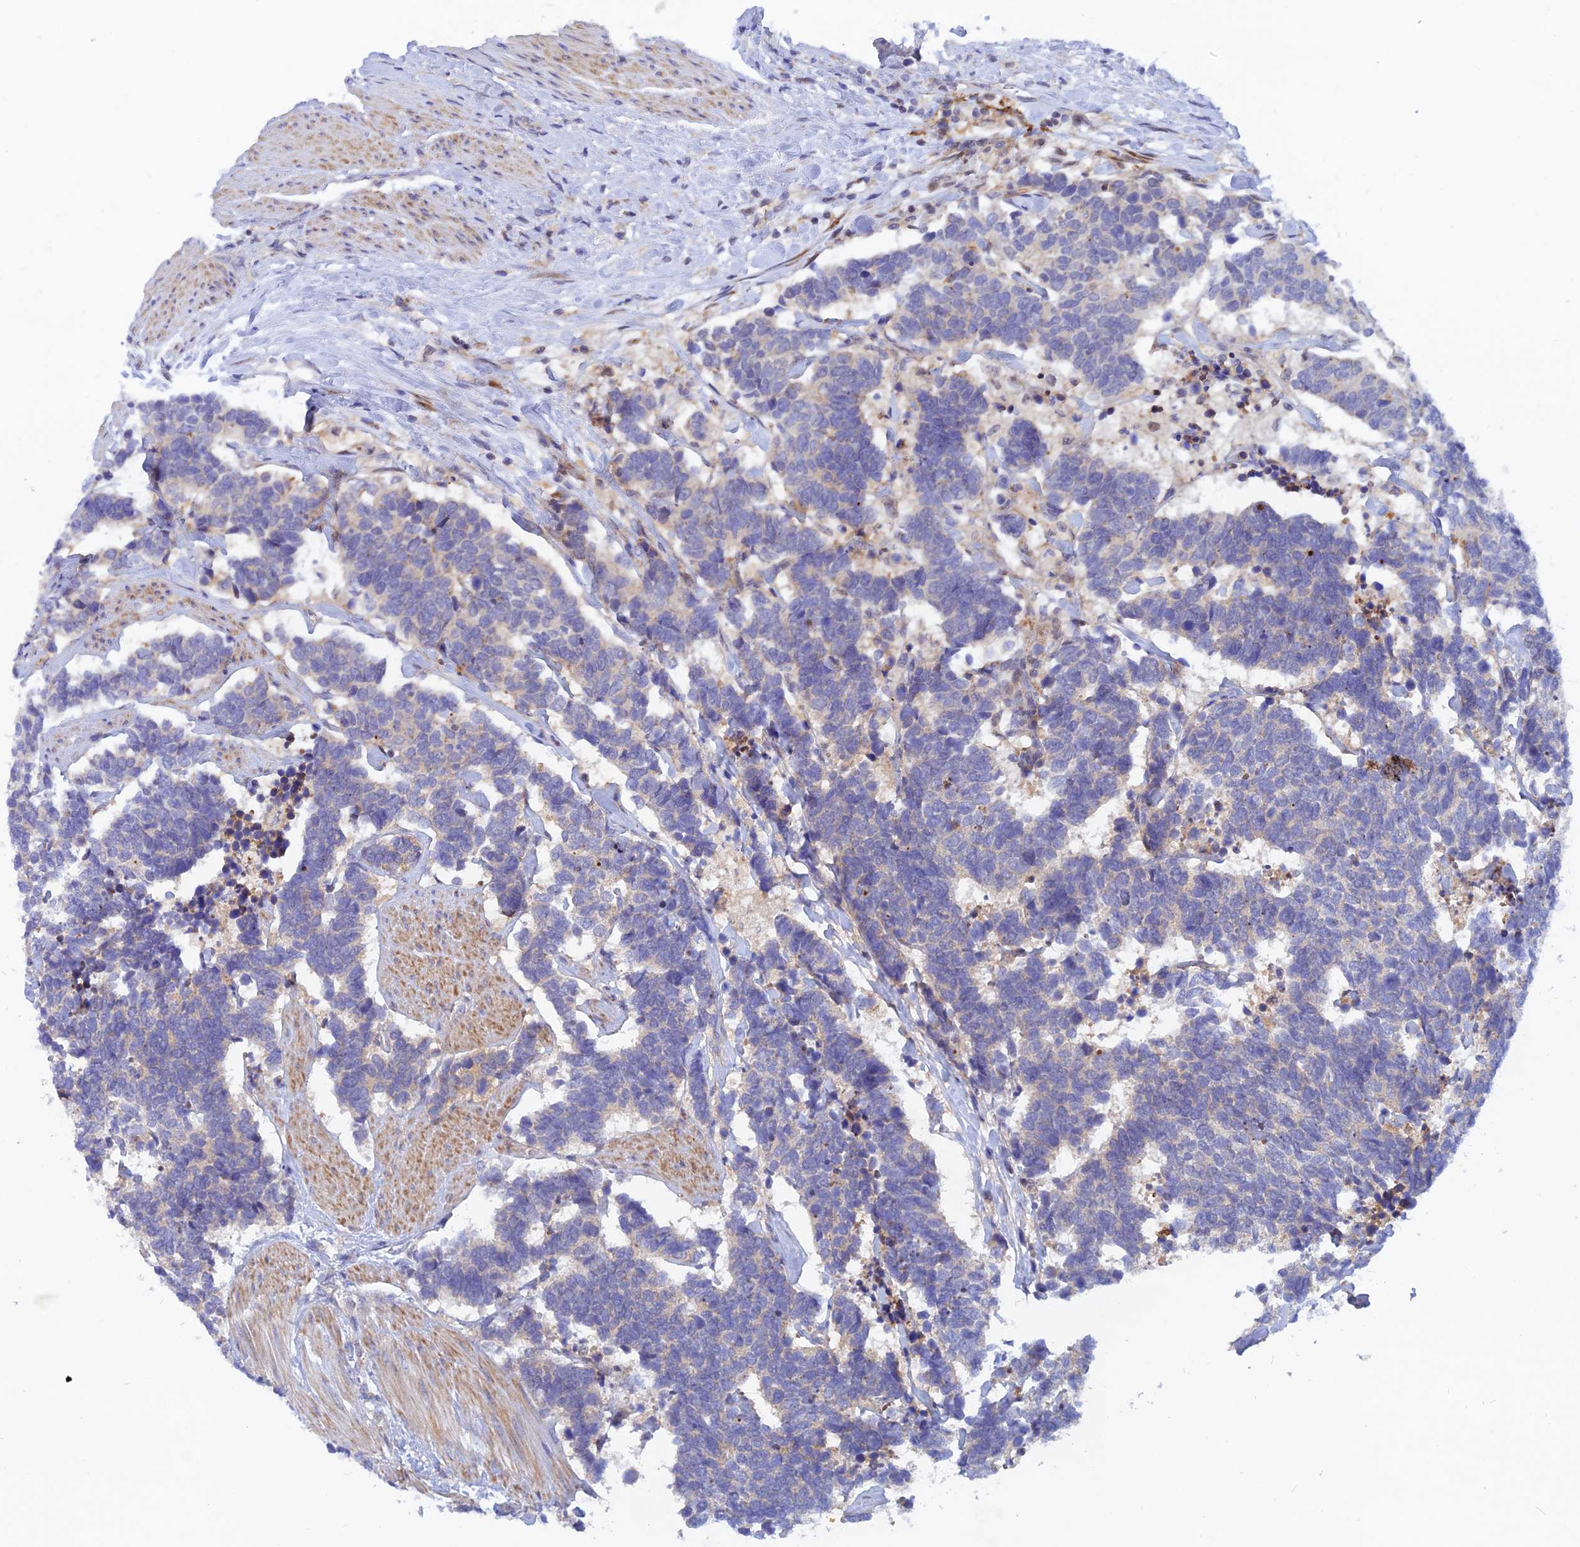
{"staining": {"intensity": "negative", "quantity": "none", "location": "none"}, "tissue": "carcinoid", "cell_type": "Tumor cells", "image_type": "cancer", "snomed": [{"axis": "morphology", "description": "Carcinoma, NOS"}, {"axis": "morphology", "description": "Carcinoid, malignant, NOS"}, {"axis": "topography", "description": "Urinary bladder"}], "caption": "The immunohistochemistry (IHC) image has no significant positivity in tumor cells of carcinoma tissue.", "gene": "DNAJC16", "patient": {"sex": "male", "age": 57}}